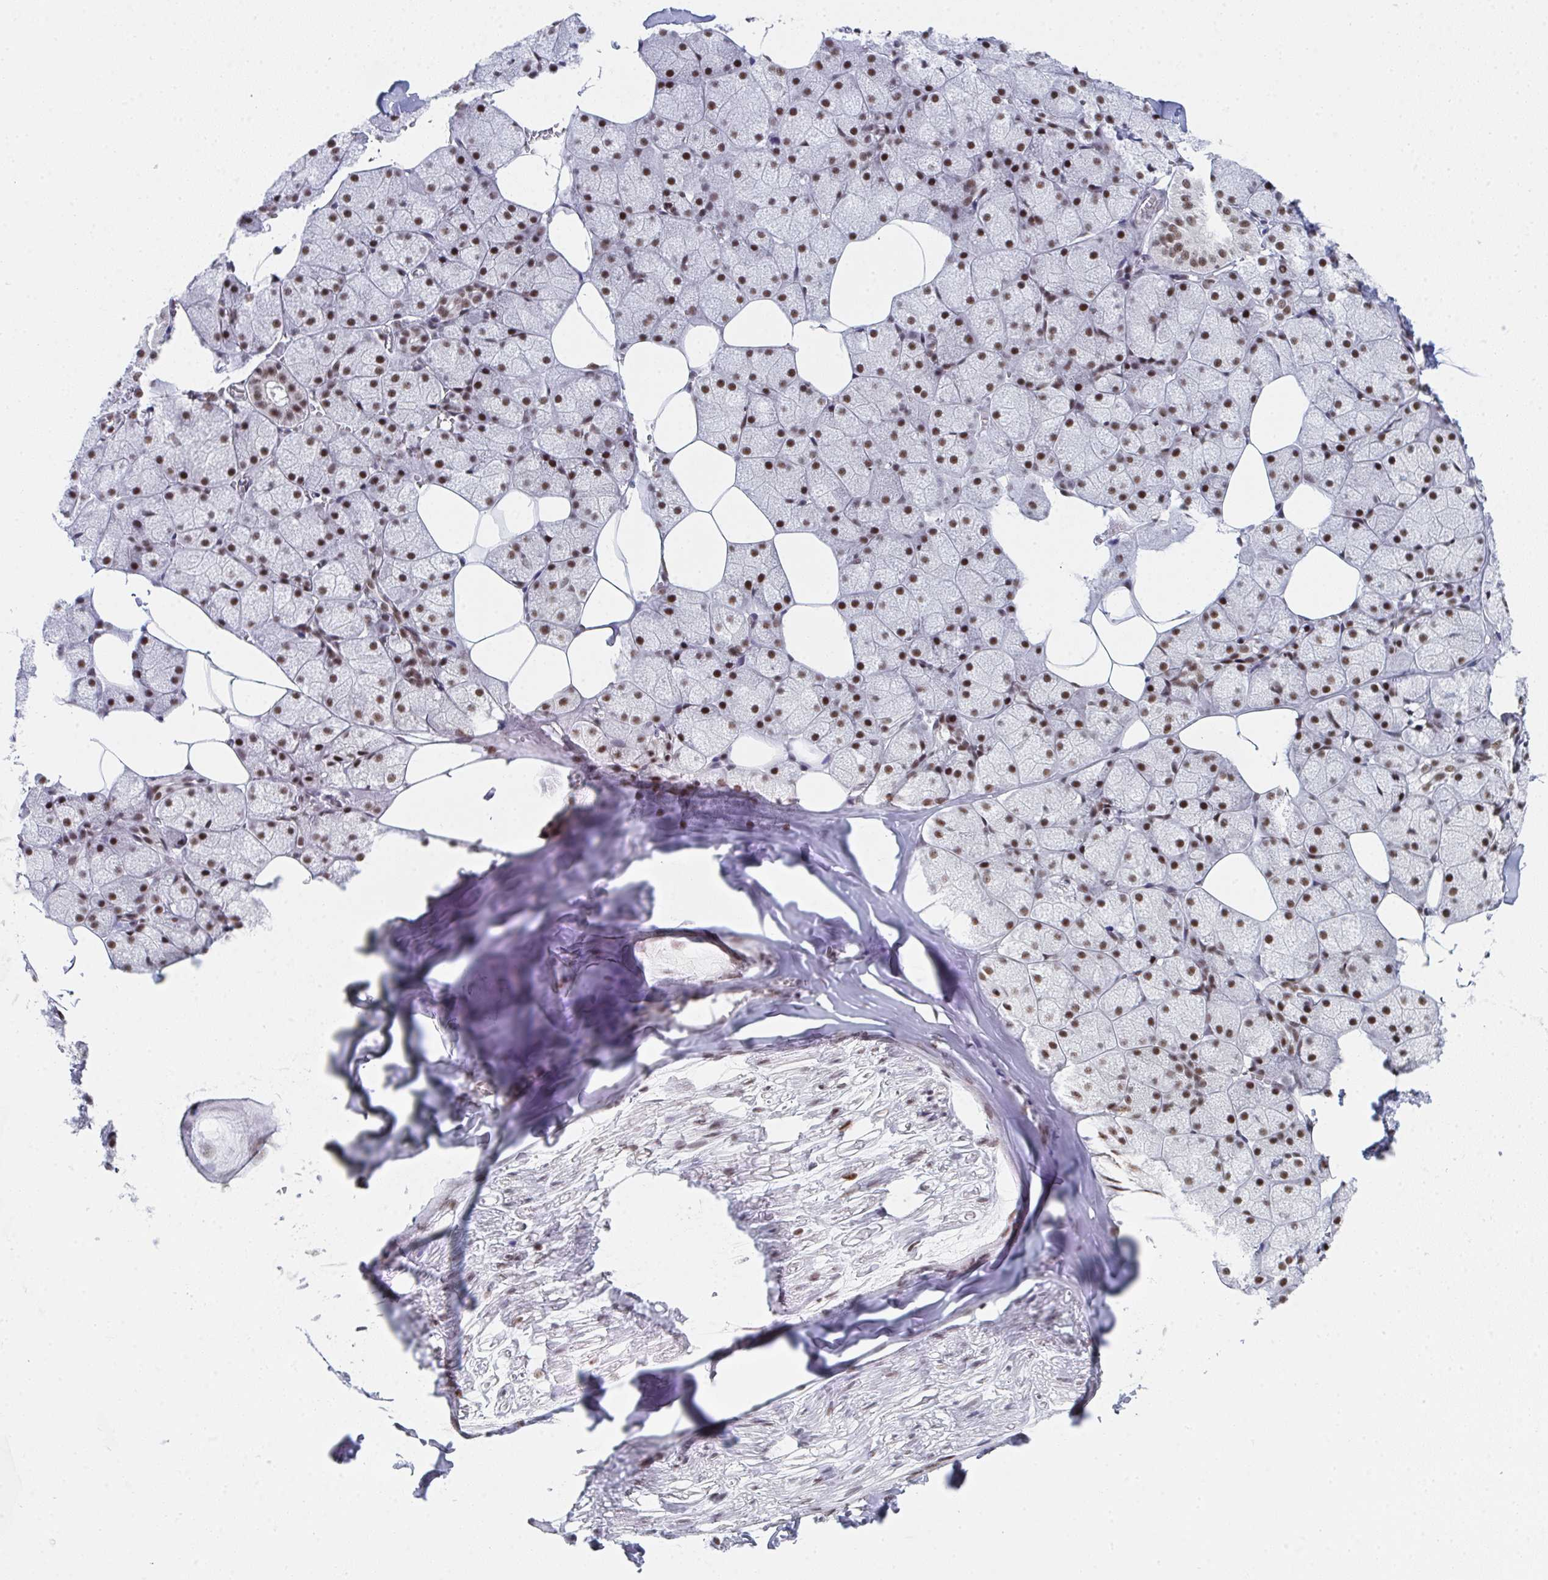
{"staining": {"intensity": "strong", "quantity": ">75%", "location": "nuclear"}, "tissue": "salivary gland", "cell_type": "Glandular cells", "image_type": "normal", "snomed": [{"axis": "morphology", "description": "Normal tissue, NOS"}, {"axis": "topography", "description": "Salivary gland"}, {"axis": "topography", "description": "Peripheral nerve tissue"}], "caption": "Immunohistochemistry (IHC) (DAB (3,3'-diaminobenzidine)) staining of benign human salivary gland reveals strong nuclear protein expression in approximately >75% of glandular cells. Using DAB (3,3'-diaminobenzidine) (brown) and hematoxylin (blue) stains, captured at high magnification using brightfield microscopy.", "gene": "SNRNP70", "patient": {"sex": "male", "age": 38}}